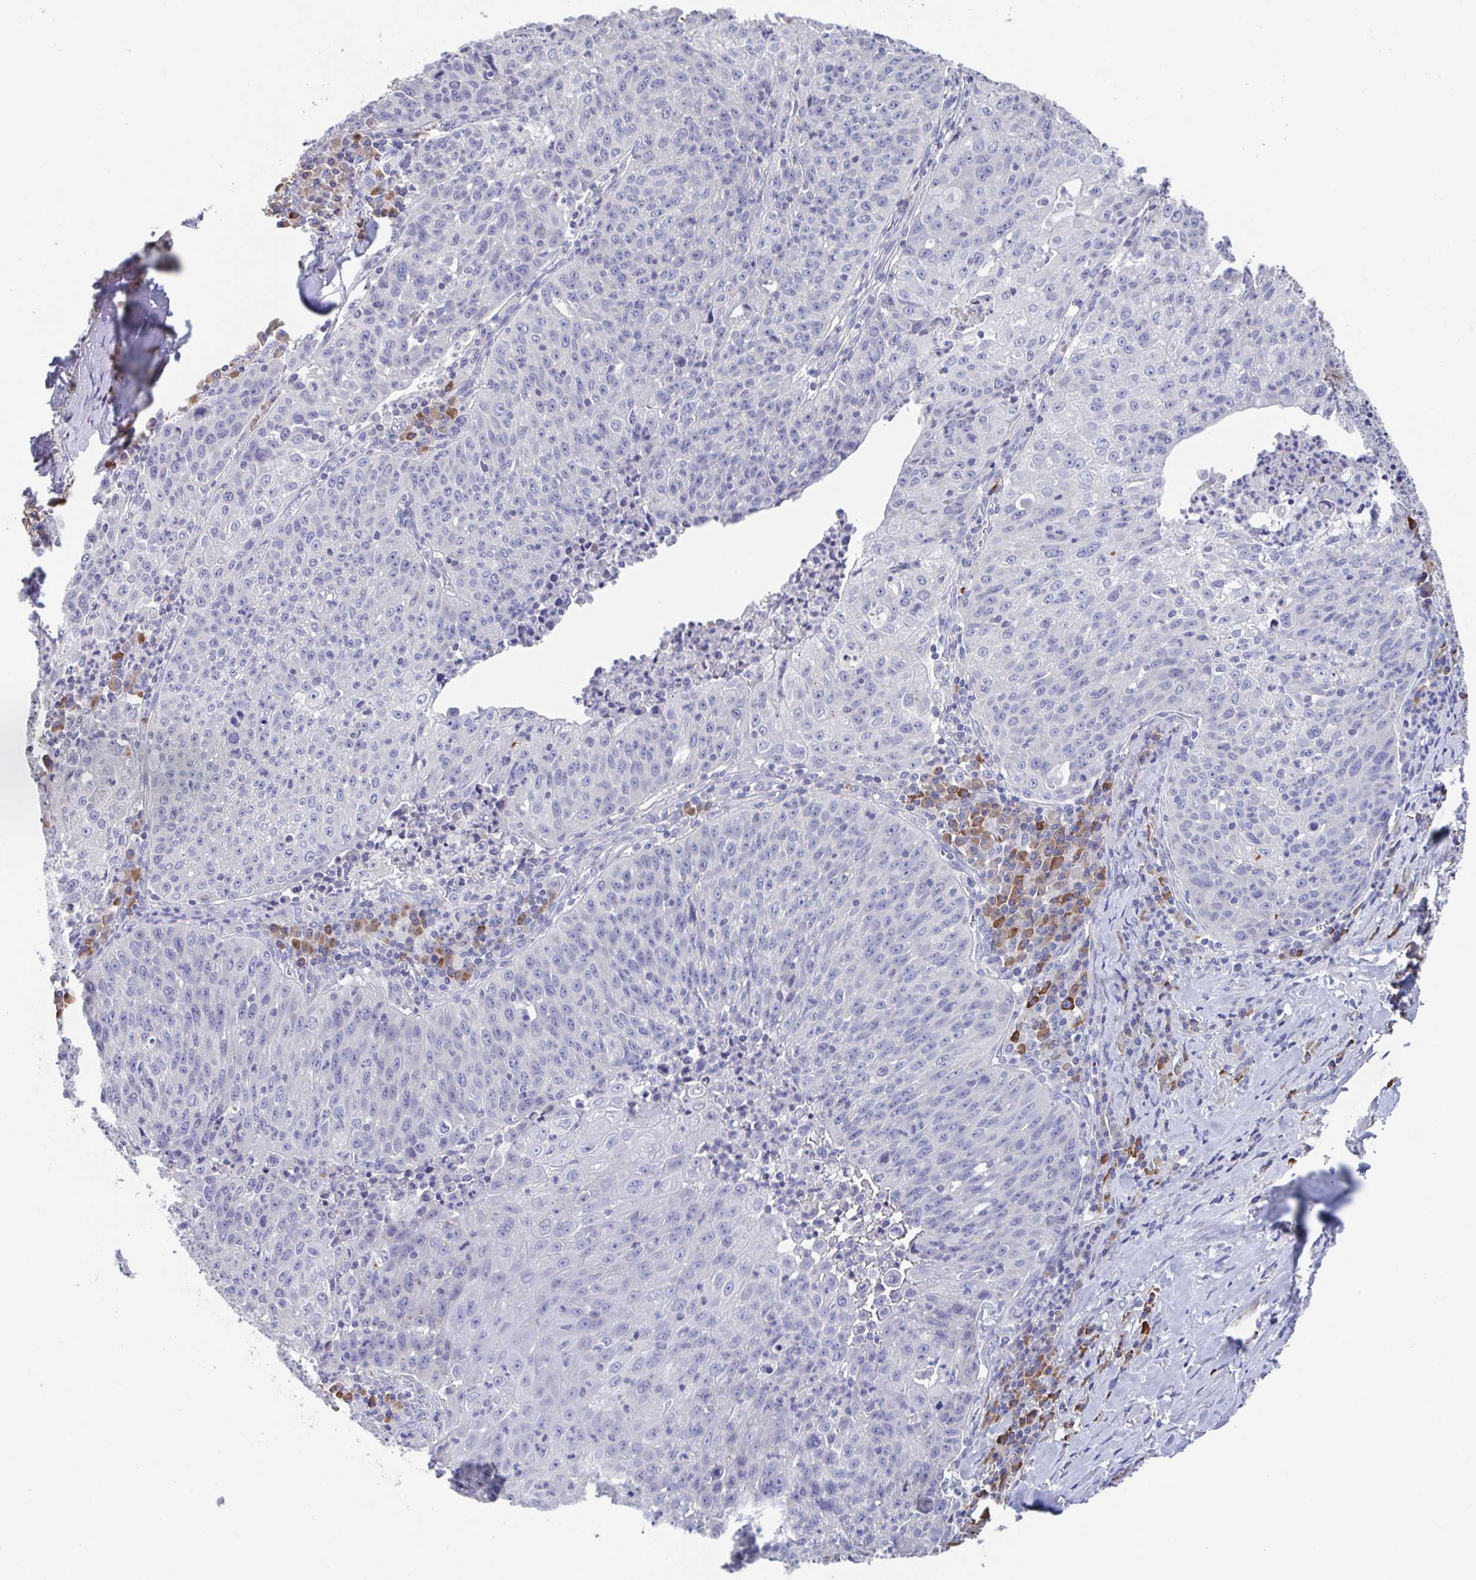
{"staining": {"intensity": "negative", "quantity": "none", "location": "none"}, "tissue": "lung cancer", "cell_type": "Tumor cells", "image_type": "cancer", "snomed": [{"axis": "morphology", "description": "Squamous cell carcinoma, NOS"}, {"axis": "morphology", "description": "Squamous cell carcinoma, metastatic, NOS"}, {"axis": "topography", "description": "Bronchus"}, {"axis": "topography", "description": "Lung"}], "caption": "Human lung cancer stained for a protein using IHC exhibits no staining in tumor cells.", "gene": "LRRC58", "patient": {"sex": "male", "age": 62}}